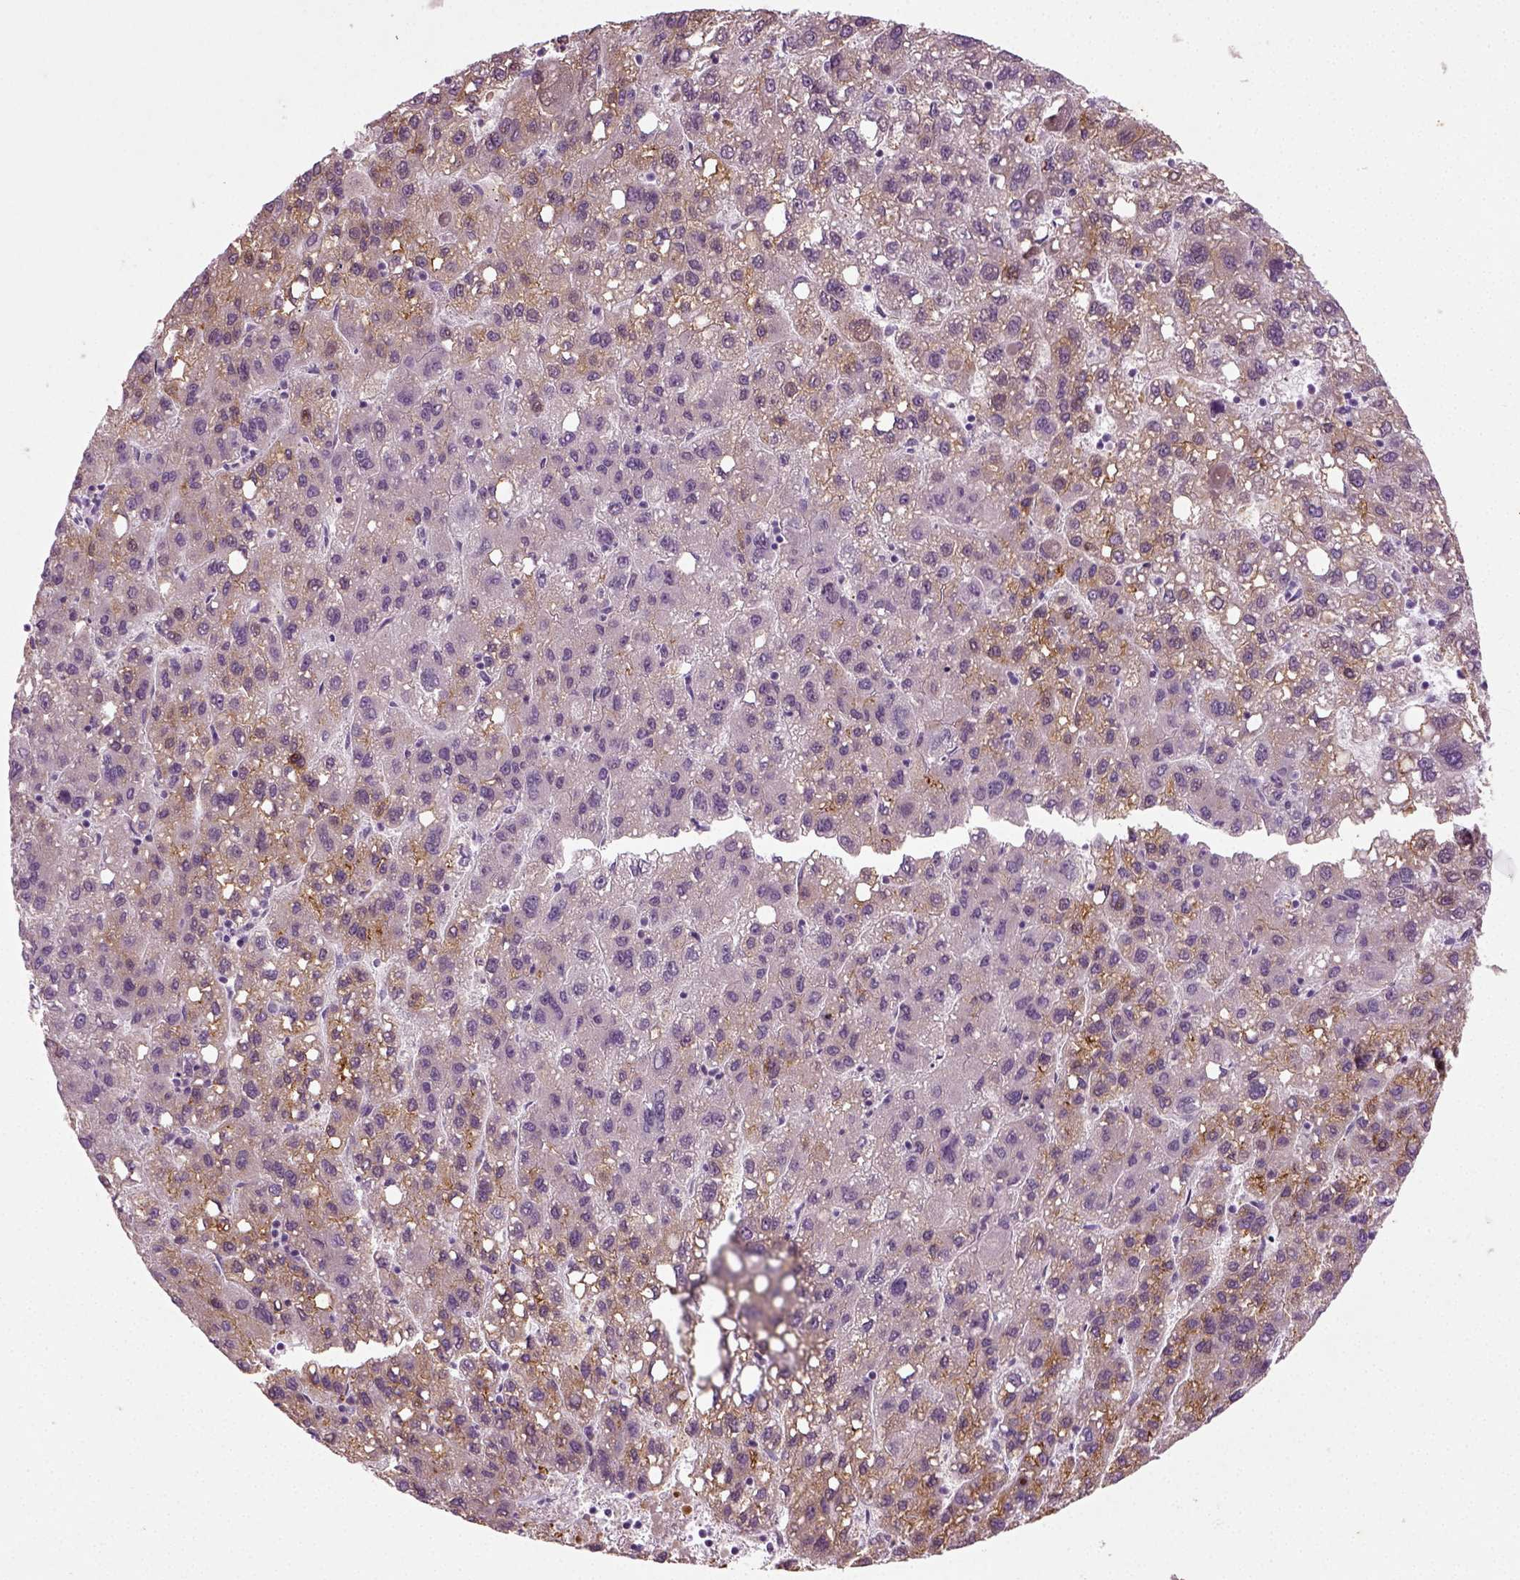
{"staining": {"intensity": "weak", "quantity": "25%-75%", "location": "cytoplasmic/membranous"}, "tissue": "liver cancer", "cell_type": "Tumor cells", "image_type": "cancer", "snomed": [{"axis": "morphology", "description": "Carcinoma, Hepatocellular, NOS"}, {"axis": "topography", "description": "Liver"}], "caption": "Weak cytoplasmic/membranous staining is identified in approximately 25%-75% of tumor cells in hepatocellular carcinoma (liver).", "gene": "SYNGAP1", "patient": {"sex": "female", "age": 82}}